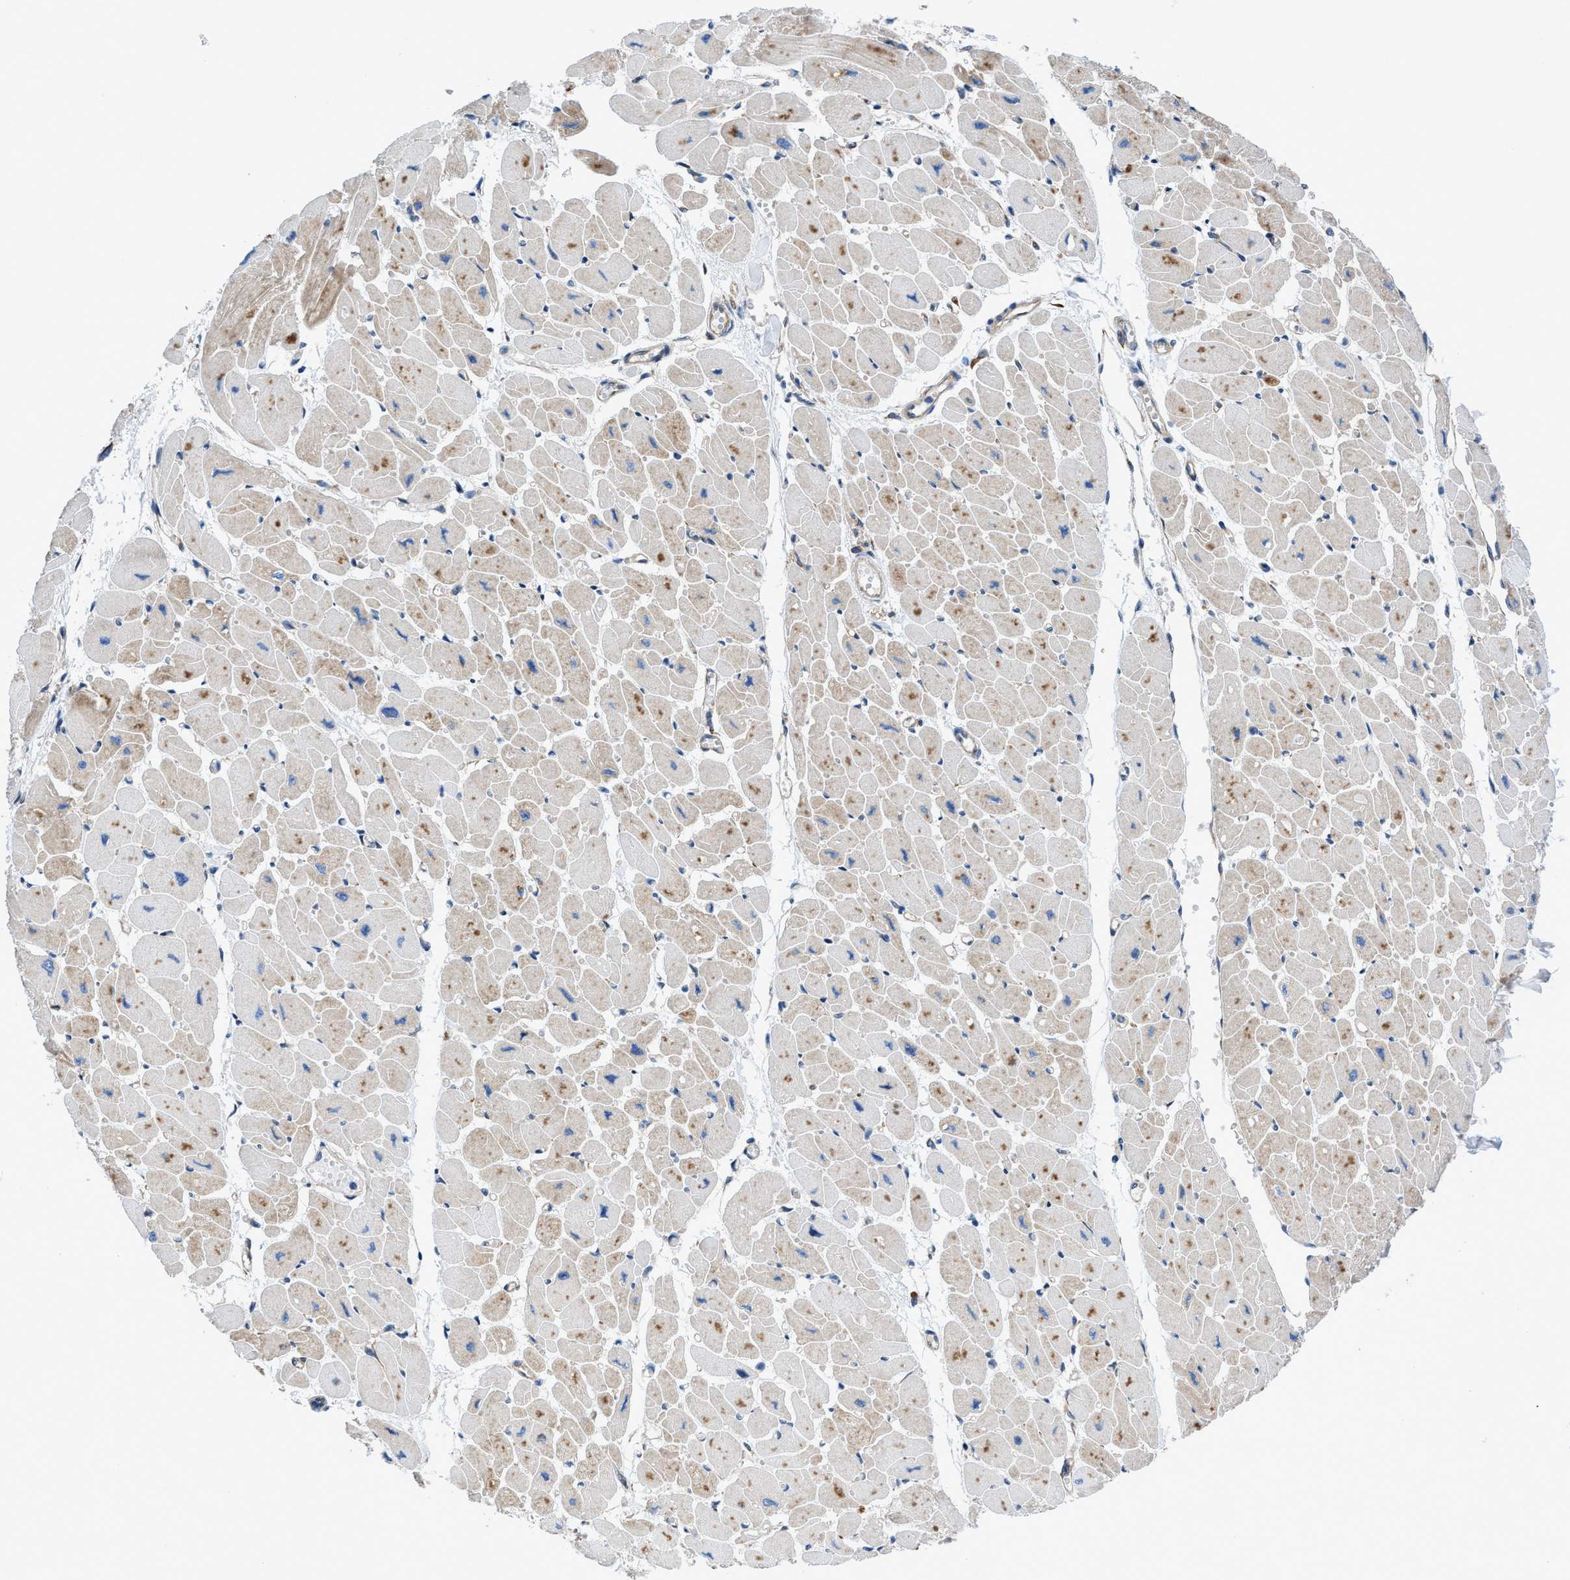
{"staining": {"intensity": "moderate", "quantity": "25%-75%", "location": "cytoplasmic/membranous"}, "tissue": "heart muscle", "cell_type": "Cardiomyocytes", "image_type": "normal", "snomed": [{"axis": "morphology", "description": "Normal tissue, NOS"}, {"axis": "topography", "description": "Heart"}], "caption": "High-magnification brightfield microscopy of unremarkable heart muscle stained with DAB (3,3'-diaminobenzidine) (brown) and counterstained with hematoxylin (blue). cardiomyocytes exhibit moderate cytoplasmic/membranous expression is seen in approximately25%-75% of cells.", "gene": "DMAC1", "patient": {"sex": "female", "age": 54}}